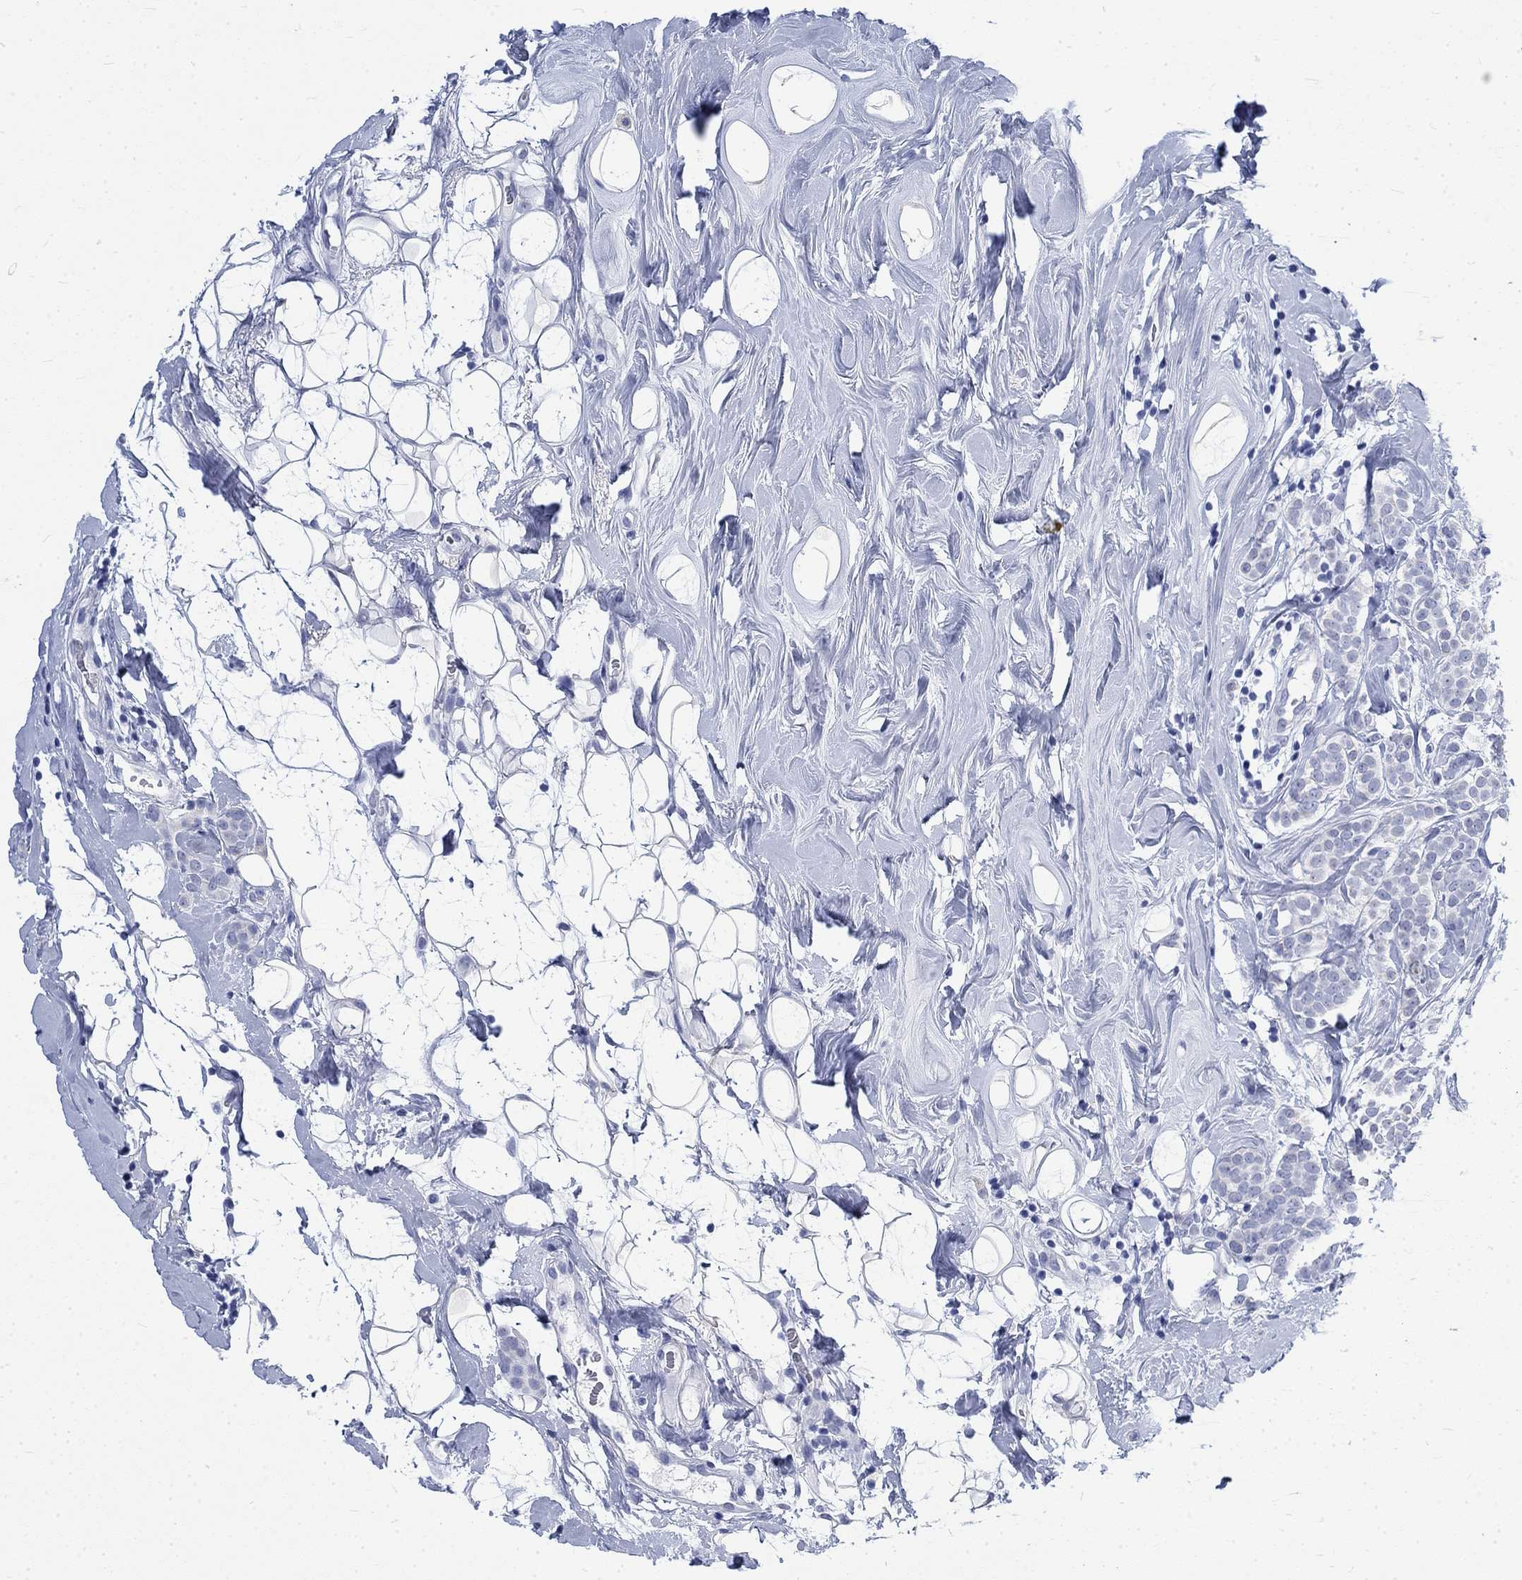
{"staining": {"intensity": "negative", "quantity": "none", "location": "none"}, "tissue": "breast cancer", "cell_type": "Tumor cells", "image_type": "cancer", "snomed": [{"axis": "morphology", "description": "Lobular carcinoma"}, {"axis": "topography", "description": "Breast"}], "caption": "Tumor cells are negative for brown protein staining in breast lobular carcinoma.", "gene": "KRT76", "patient": {"sex": "female", "age": 49}}